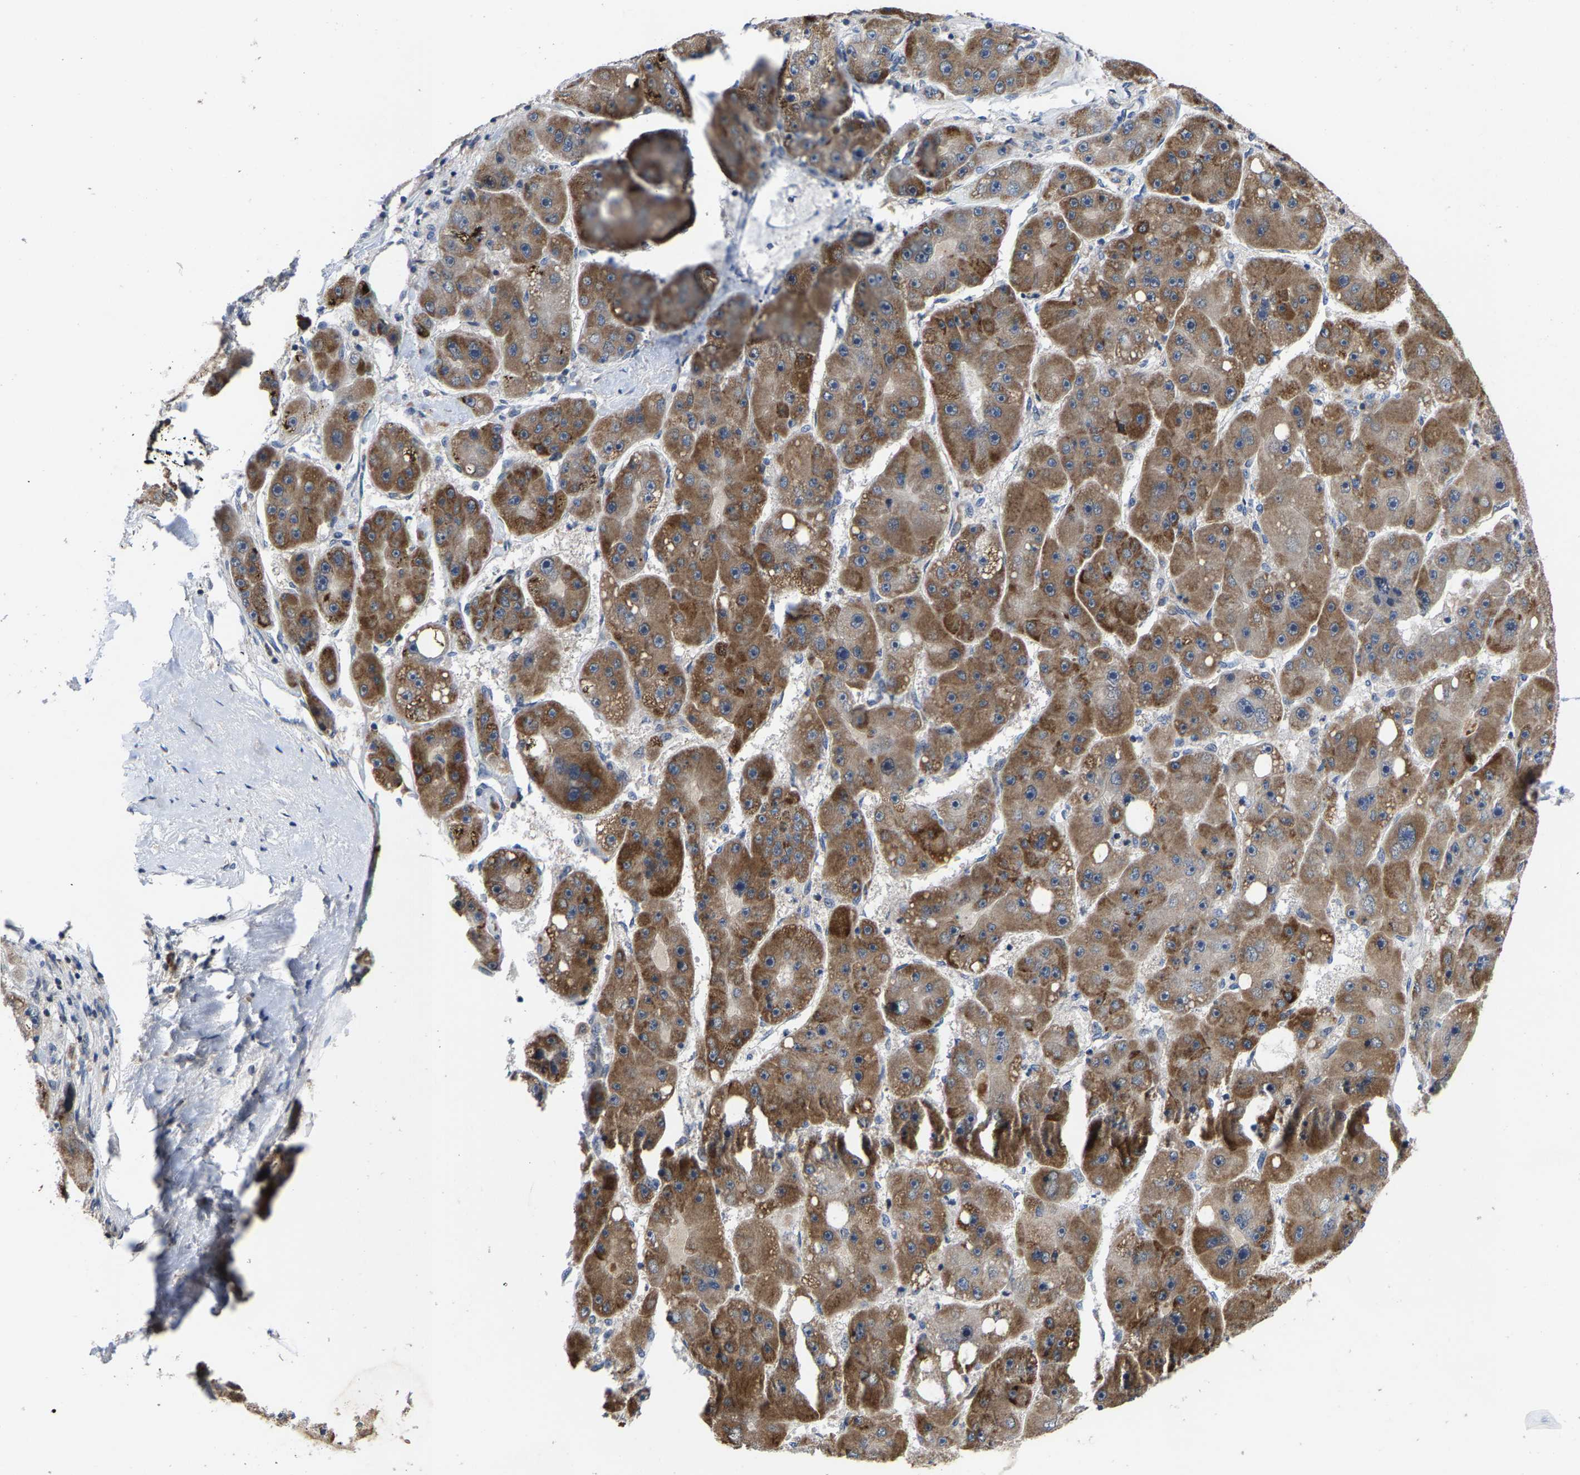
{"staining": {"intensity": "strong", "quantity": ">75%", "location": "cytoplasmic/membranous"}, "tissue": "liver cancer", "cell_type": "Tumor cells", "image_type": "cancer", "snomed": [{"axis": "morphology", "description": "Carcinoma, Hepatocellular, NOS"}, {"axis": "topography", "description": "Liver"}], "caption": "Immunohistochemical staining of human hepatocellular carcinoma (liver) exhibits high levels of strong cytoplasmic/membranous staining in about >75% of tumor cells.", "gene": "TDRKH", "patient": {"sex": "female", "age": 61}}